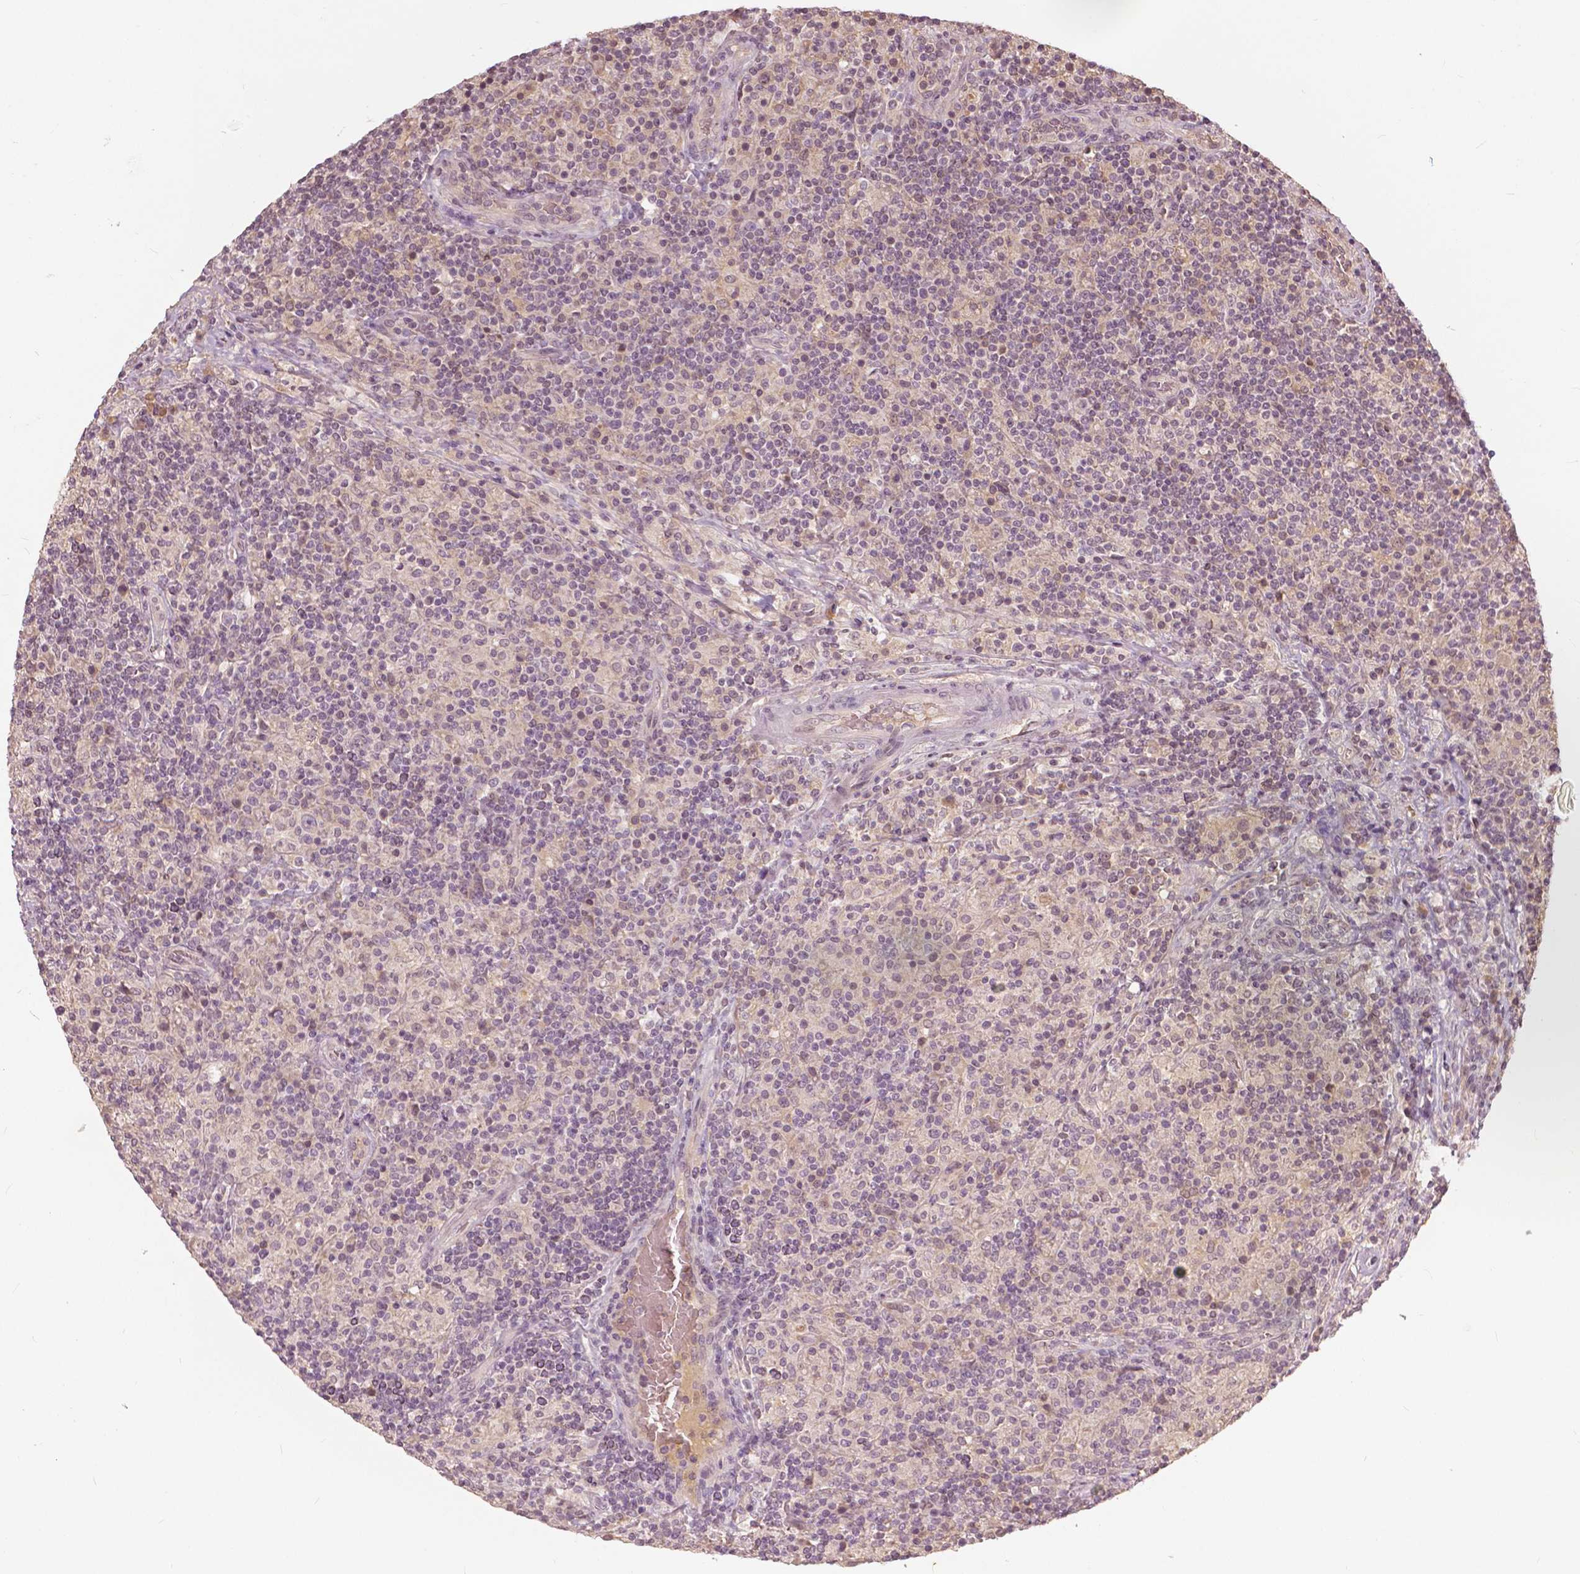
{"staining": {"intensity": "negative", "quantity": "none", "location": "none"}, "tissue": "lymphoma", "cell_type": "Tumor cells", "image_type": "cancer", "snomed": [{"axis": "morphology", "description": "Hodgkin's disease, NOS"}, {"axis": "topography", "description": "Lymph node"}], "caption": "Immunohistochemistry (IHC) photomicrograph of Hodgkin's disease stained for a protein (brown), which reveals no positivity in tumor cells.", "gene": "ANGPTL4", "patient": {"sex": "male", "age": 70}}